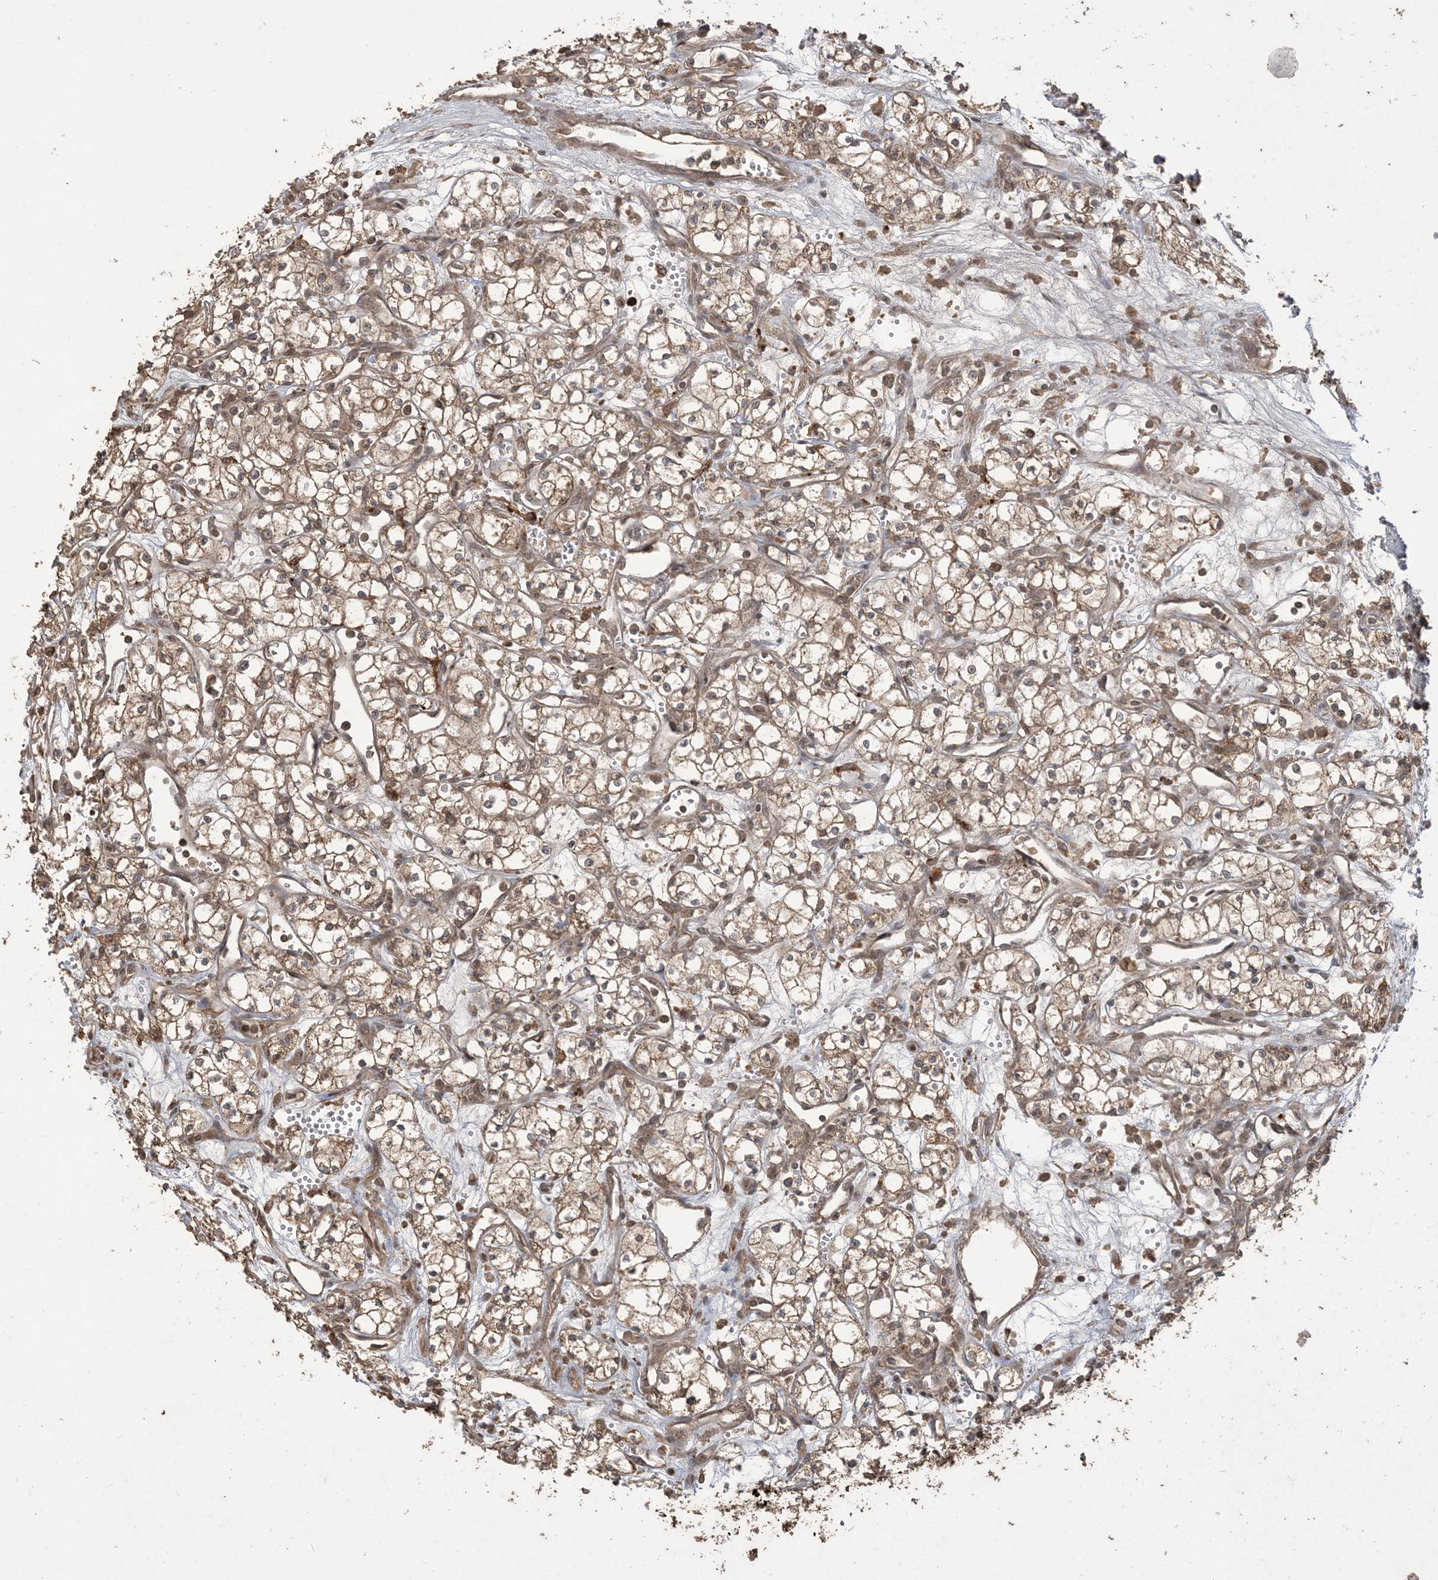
{"staining": {"intensity": "moderate", "quantity": ">75%", "location": "cytoplasmic/membranous"}, "tissue": "renal cancer", "cell_type": "Tumor cells", "image_type": "cancer", "snomed": [{"axis": "morphology", "description": "Adenocarcinoma, NOS"}, {"axis": "topography", "description": "Kidney"}], "caption": "IHC histopathology image of neoplastic tissue: adenocarcinoma (renal) stained using IHC displays medium levels of moderate protein expression localized specifically in the cytoplasmic/membranous of tumor cells, appearing as a cytoplasmic/membranous brown color.", "gene": "EFCAB8", "patient": {"sex": "male", "age": 59}}